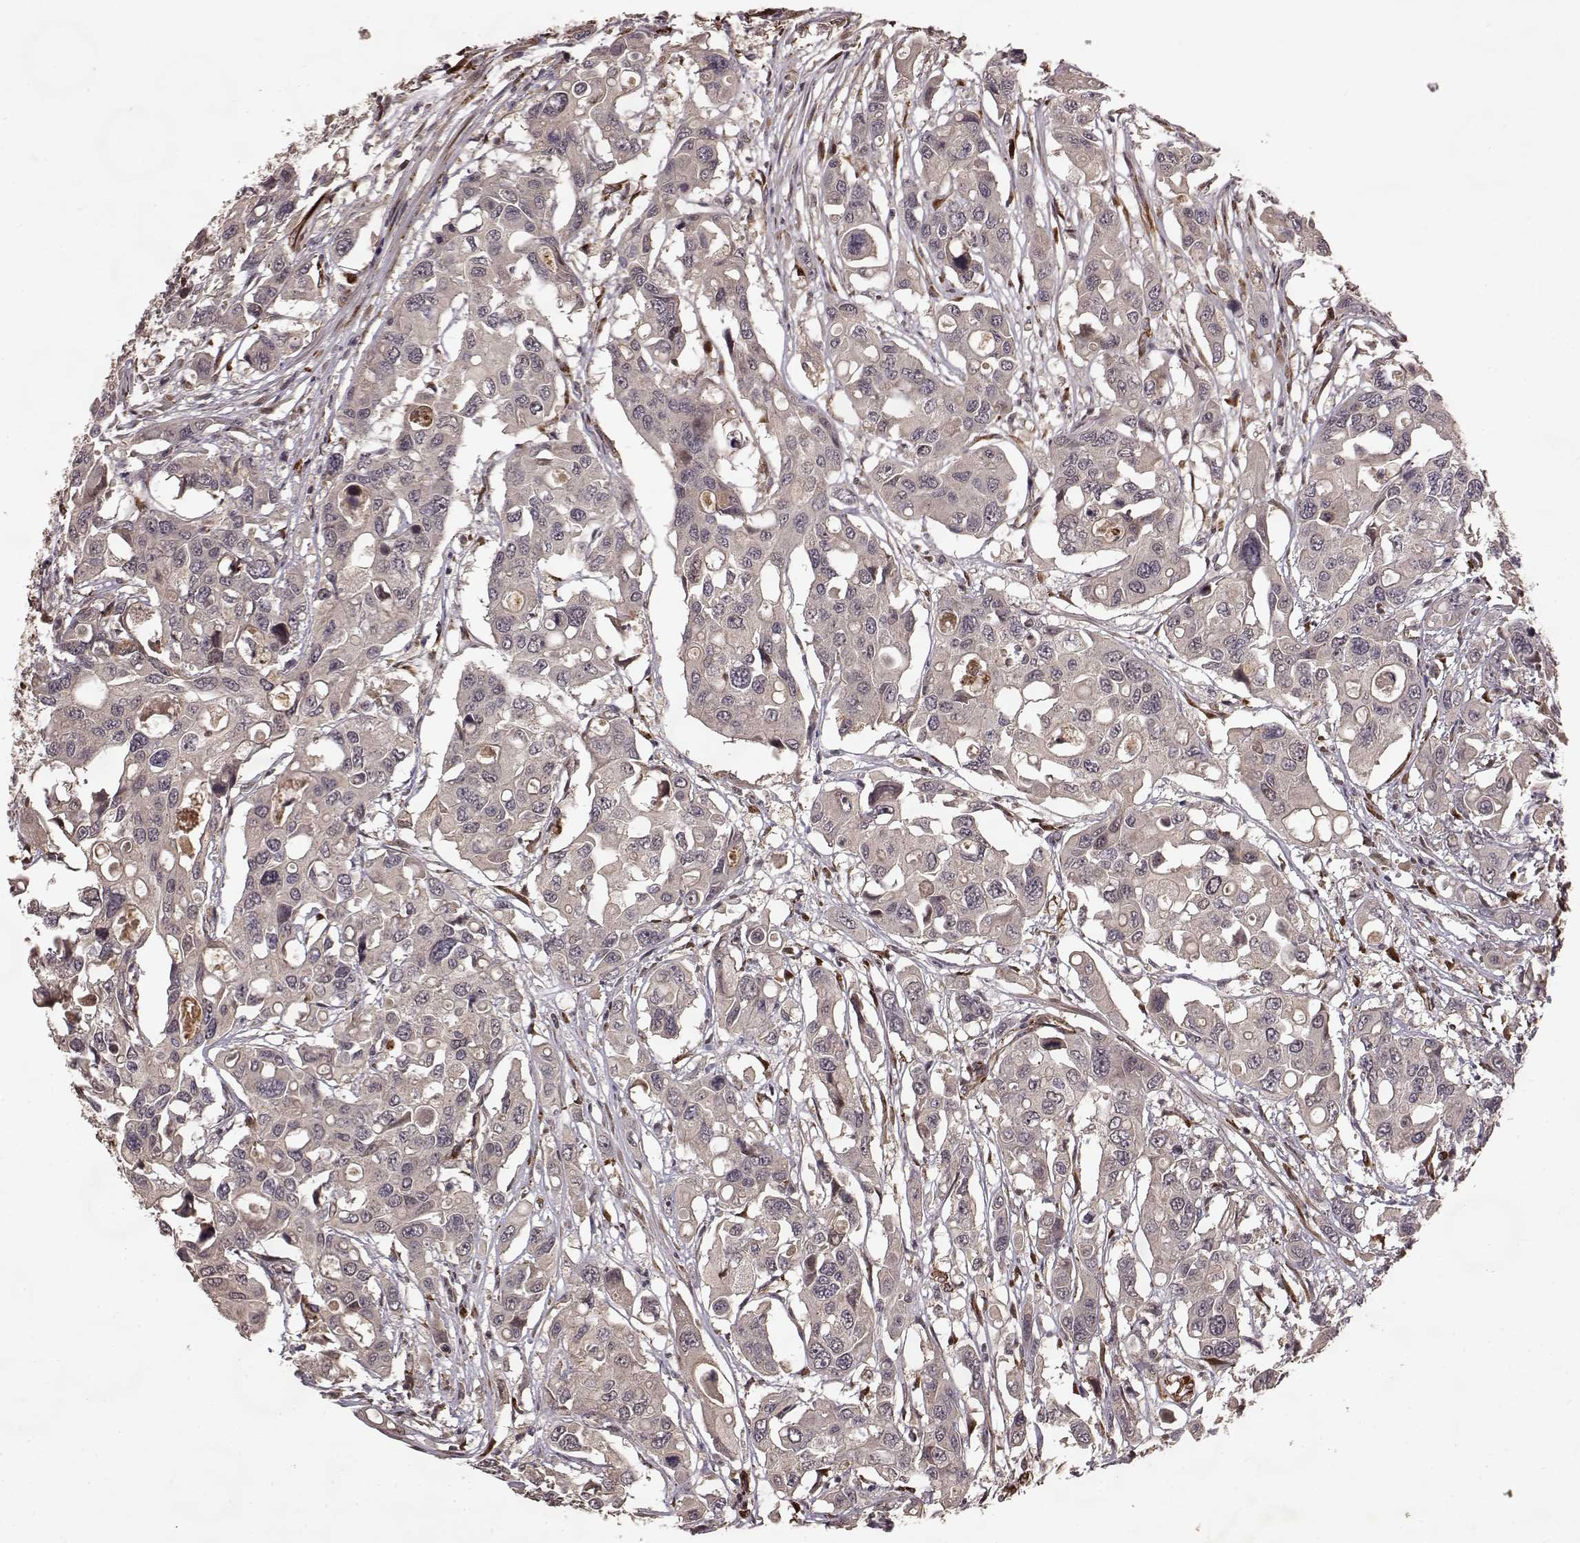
{"staining": {"intensity": "weak", "quantity": "<25%", "location": "cytoplasmic/membranous"}, "tissue": "colorectal cancer", "cell_type": "Tumor cells", "image_type": "cancer", "snomed": [{"axis": "morphology", "description": "Adenocarcinoma, NOS"}, {"axis": "topography", "description": "Colon"}], "caption": "Tumor cells are negative for brown protein staining in colorectal adenocarcinoma. (Stains: DAB immunohistochemistry (IHC) with hematoxylin counter stain, Microscopy: brightfield microscopy at high magnification).", "gene": "FSTL1", "patient": {"sex": "male", "age": 77}}